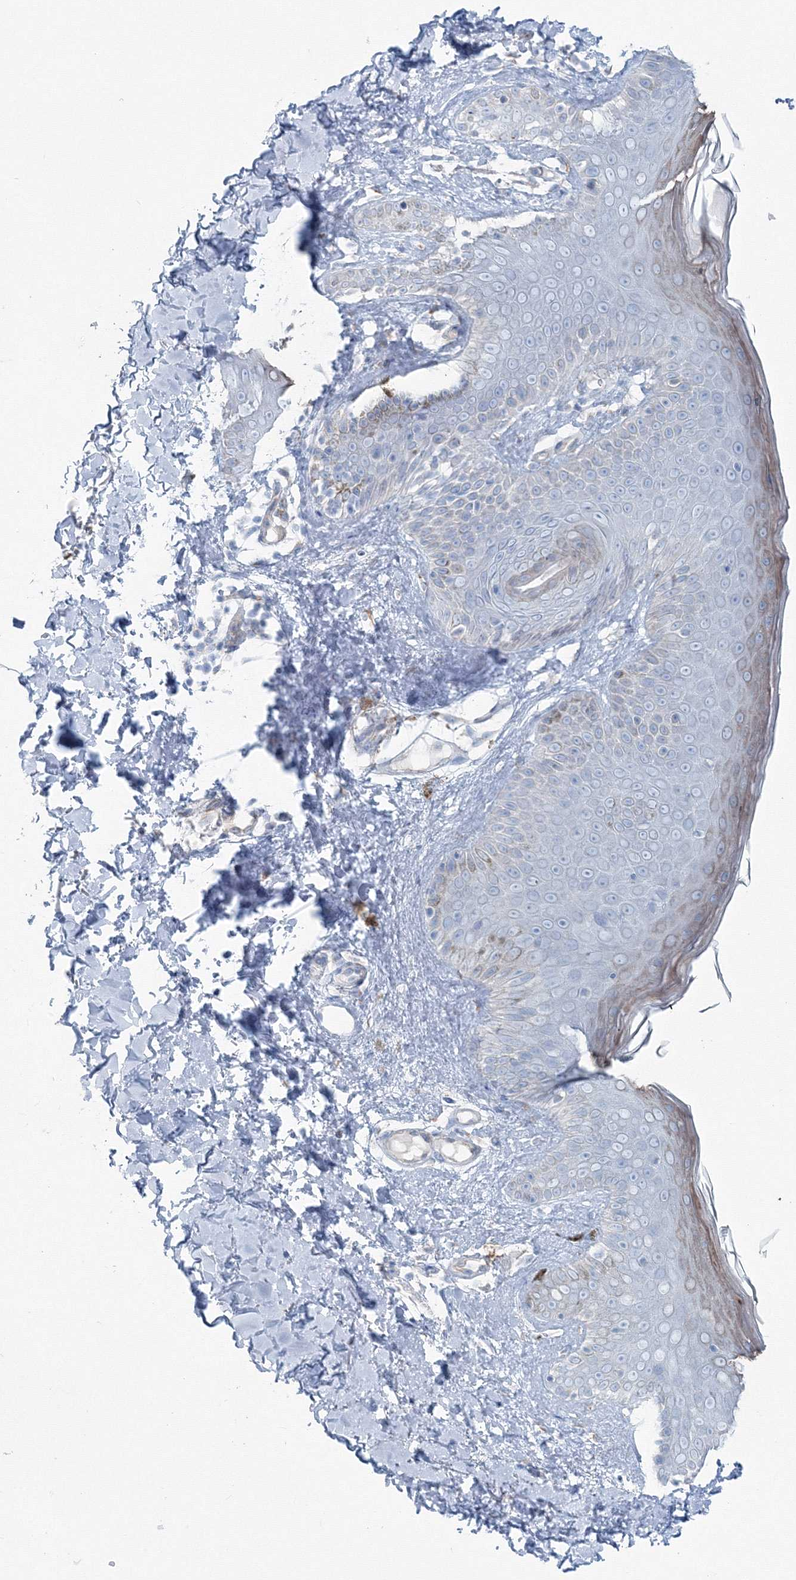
{"staining": {"intensity": "negative", "quantity": "none", "location": "none"}, "tissue": "skin", "cell_type": "Fibroblasts", "image_type": "normal", "snomed": [{"axis": "morphology", "description": "Normal tissue, NOS"}, {"axis": "topography", "description": "Skin"}], "caption": "Unremarkable skin was stained to show a protein in brown. There is no significant expression in fibroblasts. (DAB IHC, high magnification).", "gene": "ENSG00000285283", "patient": {"sex": "male", "age": 52}}